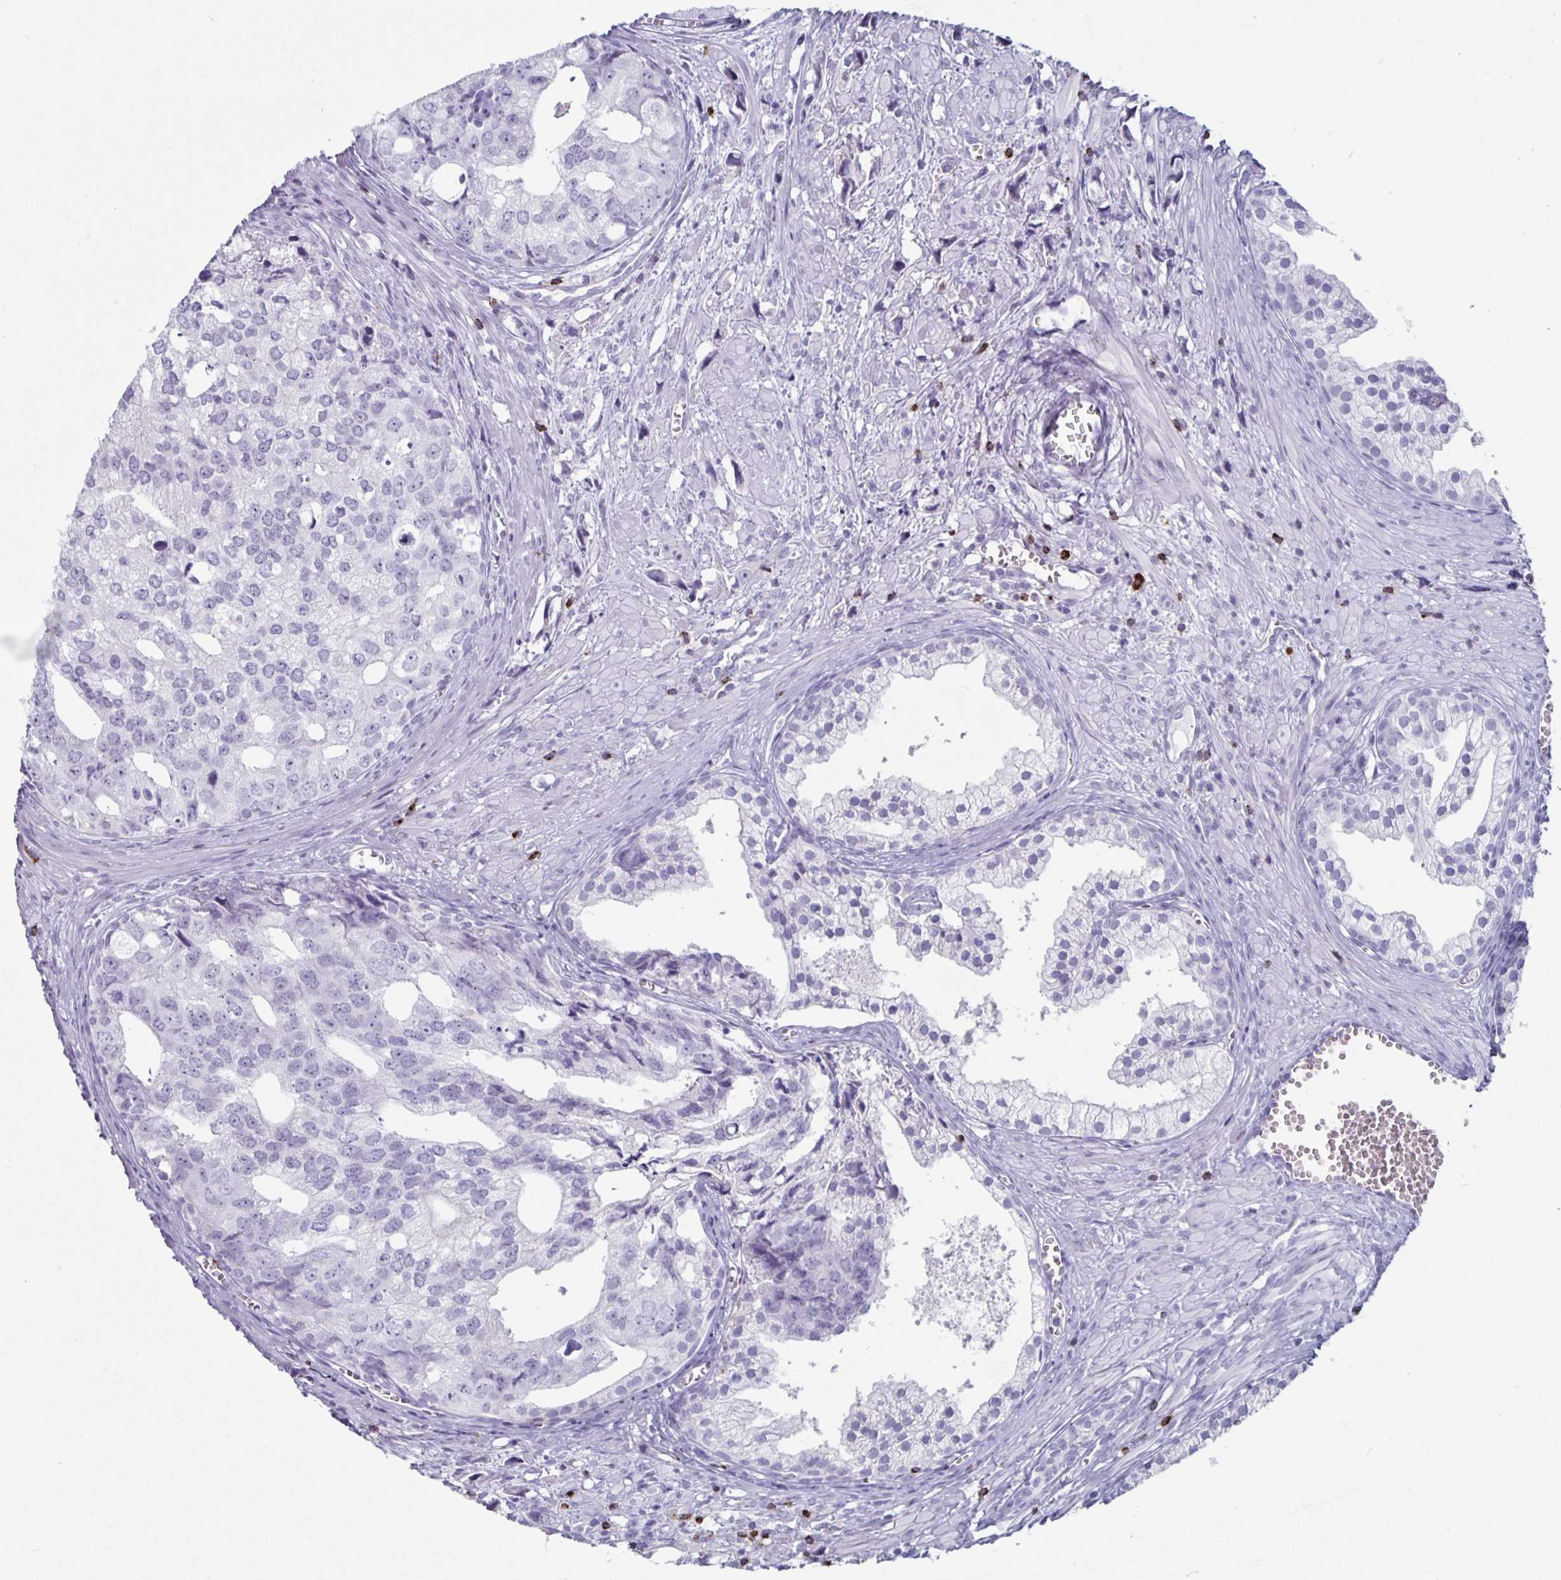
{"staining": {"intensity": "negative", "quantity": "none", "location": "none"}, "tissue": "prostate cancer", "cell_type": "Tumor cells", "image_type": "cancer", "snomed": [{"axis": "morphology", "description": "Adenocarcinoma, High grade"}, {"axis": "topography", "description": "Prostate"}], "caption": "Immunohistochemistry image of human high-grade adenocarcinoma (prostate) stained for a protein (brown), which reveals no positivity in tumor cells.", "gene": "GZMK", "patient": {"sex": "male", "age": 58}}